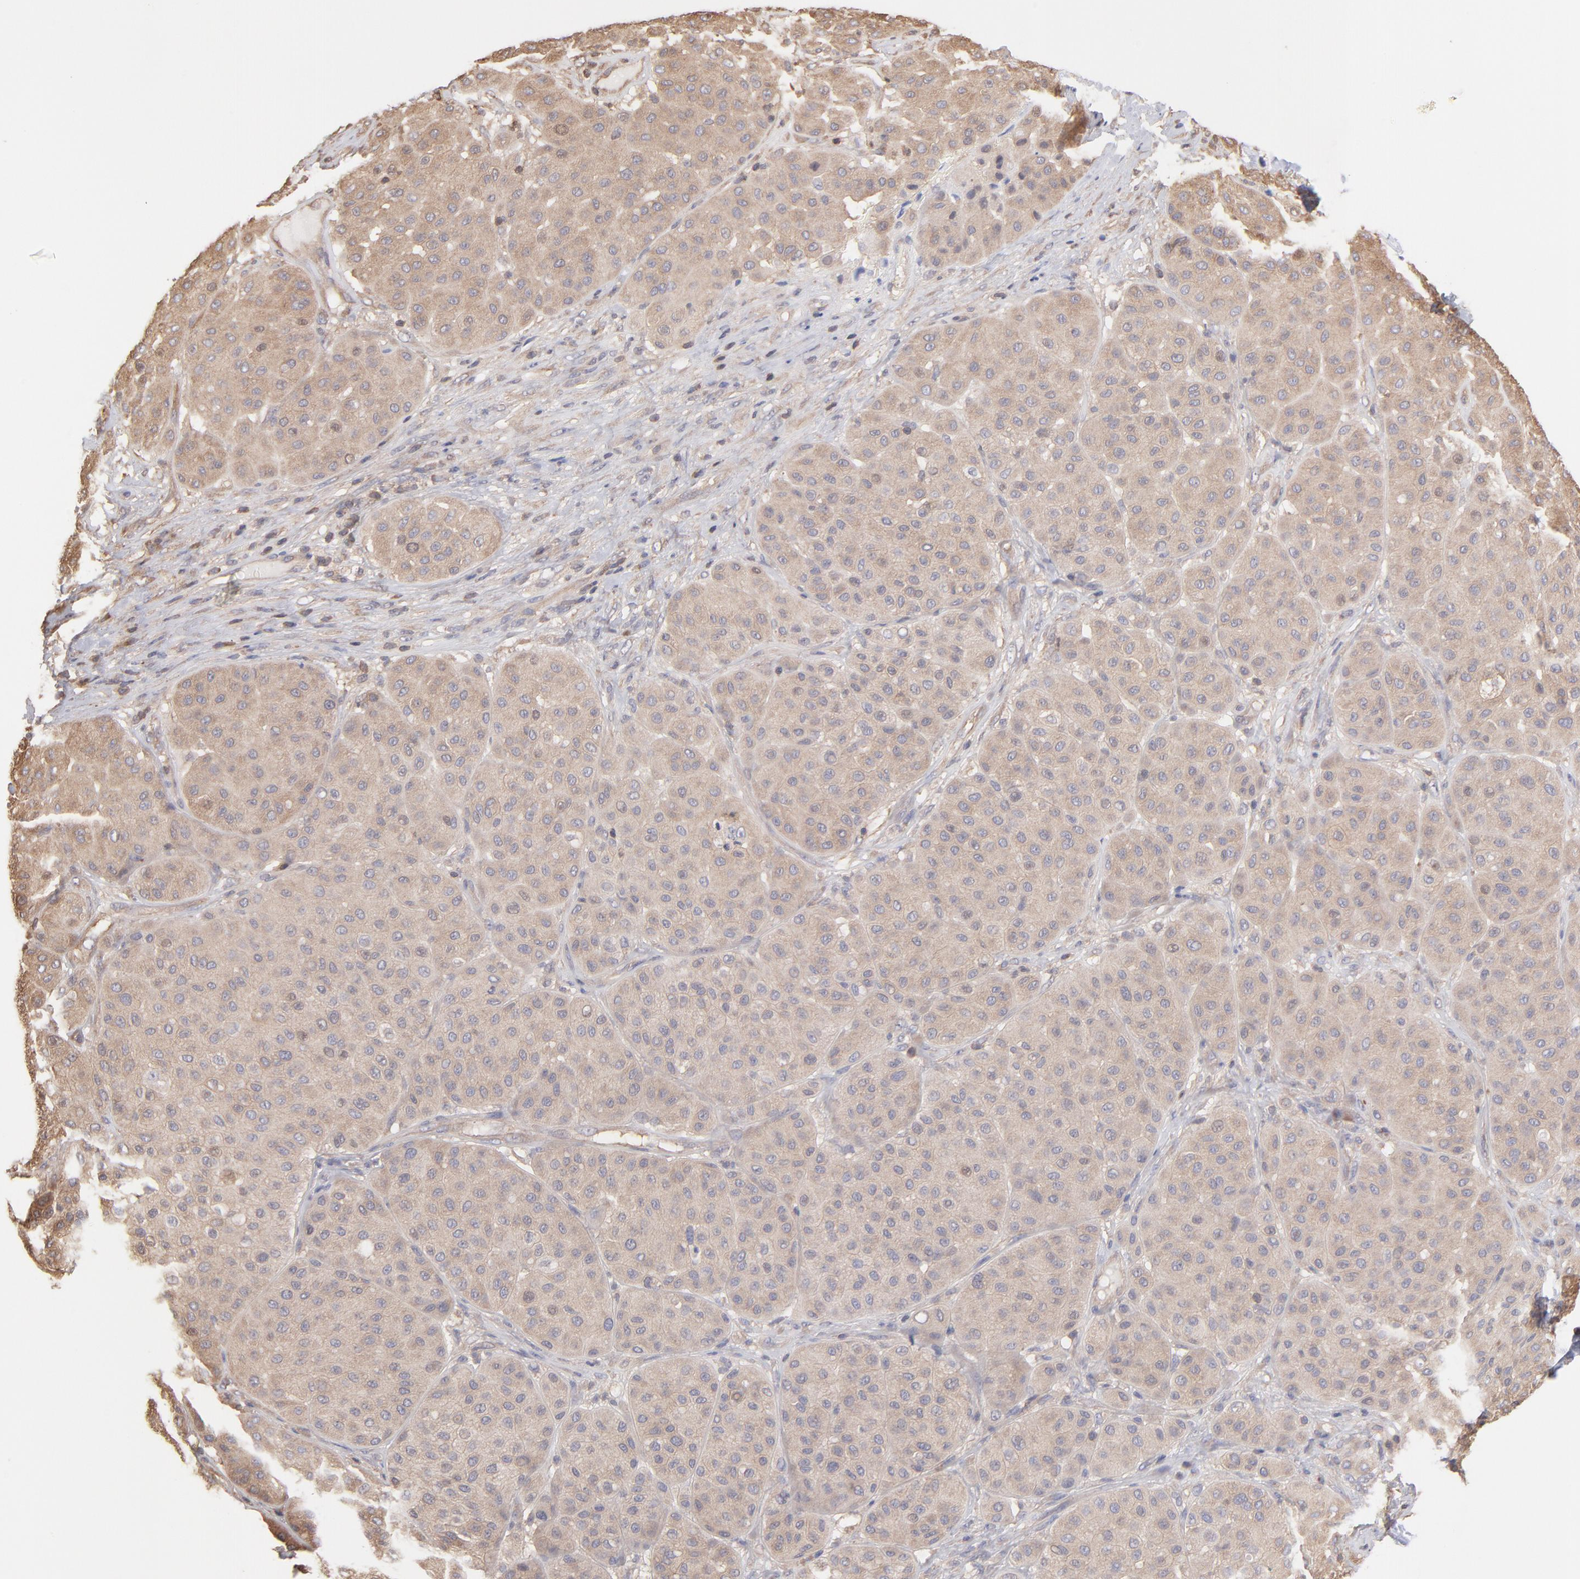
{"staining": {"intensity": "moderate", "quantity": ">75%", "location": "cytoplasmic/membranous"}, "tissue": "melanoma", "cell_type": "Tumor cells", "image_type": "cancer", "snomed": [{"axis": "morphology", "description": "Normal tissue, NOS"}, {"axis": "morphology", "description": "Malignant melanoma, Metastatic site"}, {"axis": "topography", "description": "Skin"}], "caption": "The histopathology image displays staining of melanoma, revealing moderate cytoplasmic/membranous protein staining (brown color) within tumor cells. (DAB IHC, brown staining for protein, blue staining for nuclei).", "gene": "MAP2K2", "patient": {"sex": "male", "age": 41}}